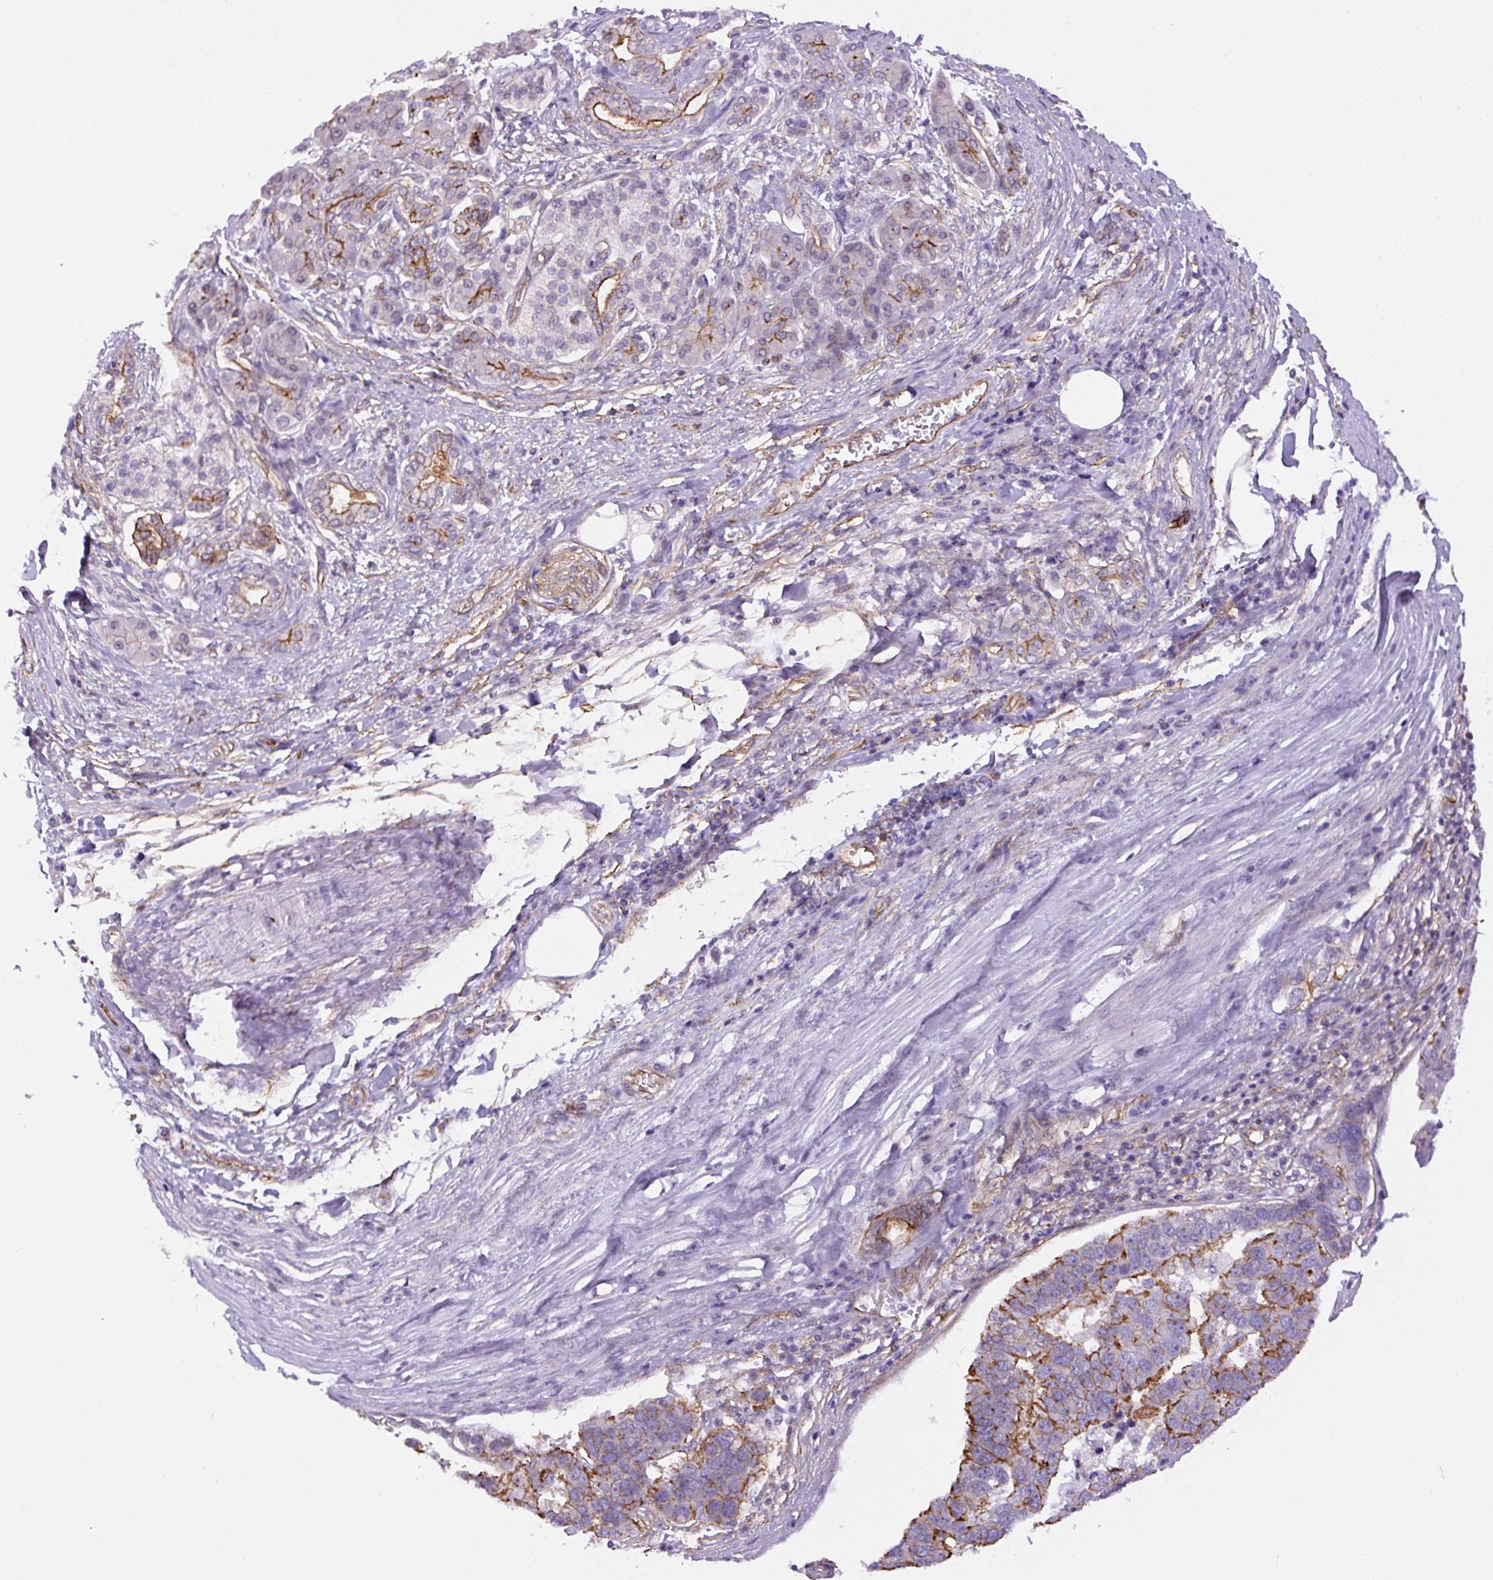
{"staining": {"intensity": "moderate", "quantity": "25%-75%", "location": "cytoplasmic/membranous"}, "tissue": "pancreatic cancer", "cell_type": "Tumor cells", "image_type": "cancer", "snomed": [{"axis": "morphology", "description": "Adenocarcinoma, NOS"}, {"axis": "topography", "description": "Pancreas"}], "caption": "Protein staining demonstrates moderate cytoplasmic/membranous staining in about 25%-75% of tumor cells in pancreatic cancer (adenocarcinoma). The staining was performed using DAB to visualize the protein expression in brown, while the nuclei were stained in blue with hematoxylin (Magnification: 20x).", "gene": "MYO5C", "patient": {"sex": "female", "age": 61}}